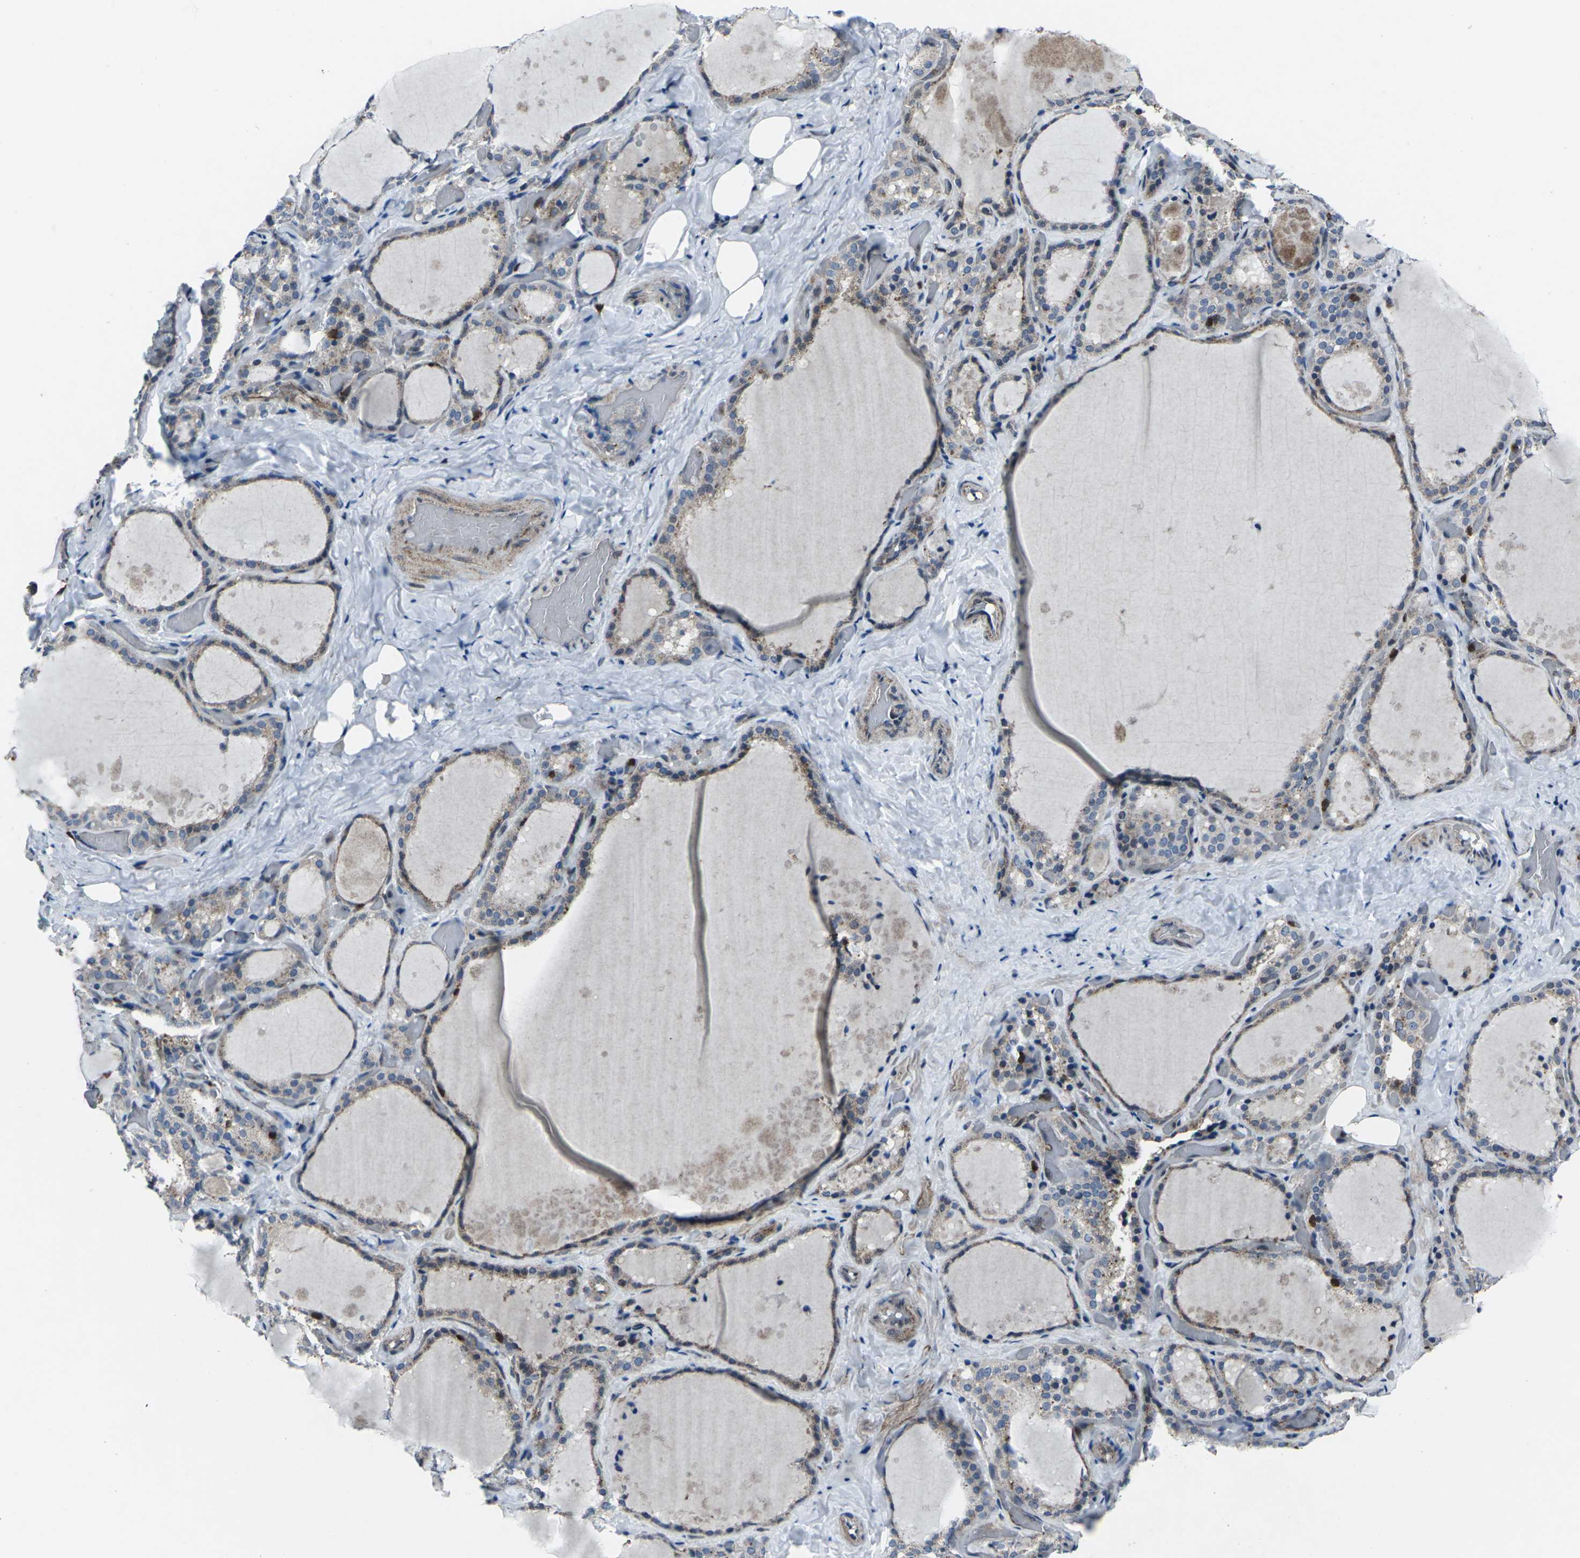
{"staining": {"intensity": "weak", "quantity": ">75%", "location": "cytoplasmic/membranous"}, "tissue": "thyroid gland", "cell_type": "Glandular cells", "image_type": "normal", "snomed": [{"axis": "morphology", "description": "Normal tissue, NOS"}, {"axis": "topography", "description": "Thyroid gland"}], "caption": "A low amount of weak cytoplasmic/membranous expression is seen in about >75% of glandular cells in unremarkable thyroid gland. (Brightfield microscopy of DAB IHC at high magnification).", "gene": "STAT4", "patient": {"sex": "female", "age": 44}}